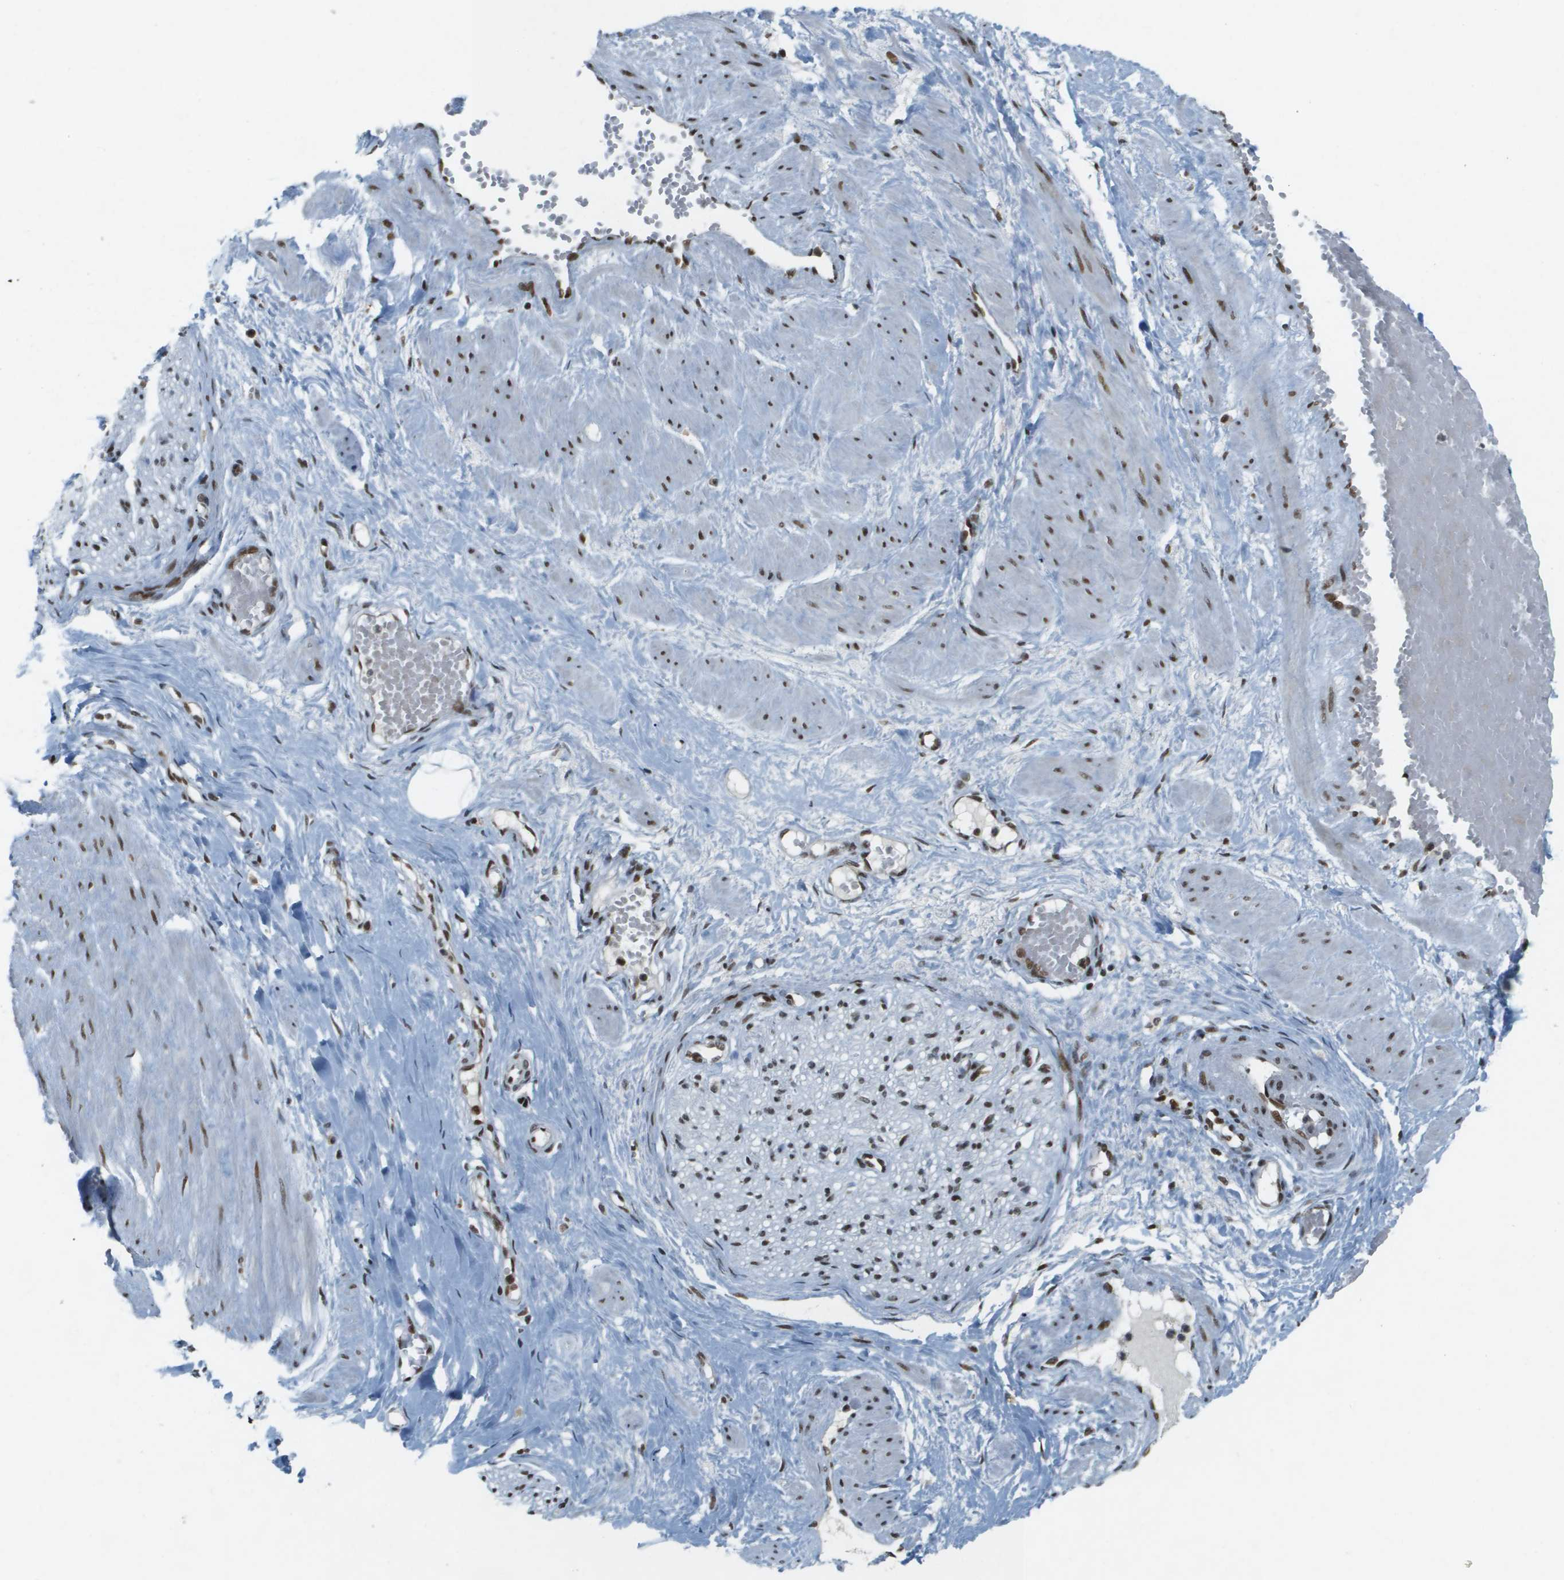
{"staining": {"intensity": "strong", "quantity": ">75%", "location": "nuclear"}, "tissue": "adipose tissue", "cell_type": "Adipocytes", "image_type": "normal", "snomed": [{"axis": "morphology", "description": "Normal tissue, NOS"}, {"axis": "topography", "description": "Soft tissue"}, {"axis": "topography", "description": "Vascular tissue"}], "caption": "Adipocytes show high levels of strong nuclear positivity in approximately >75% of cells in unremarkable adipose tissue.", "gene": "IRF7", "patient": {"sex": "female", "age": 35}}